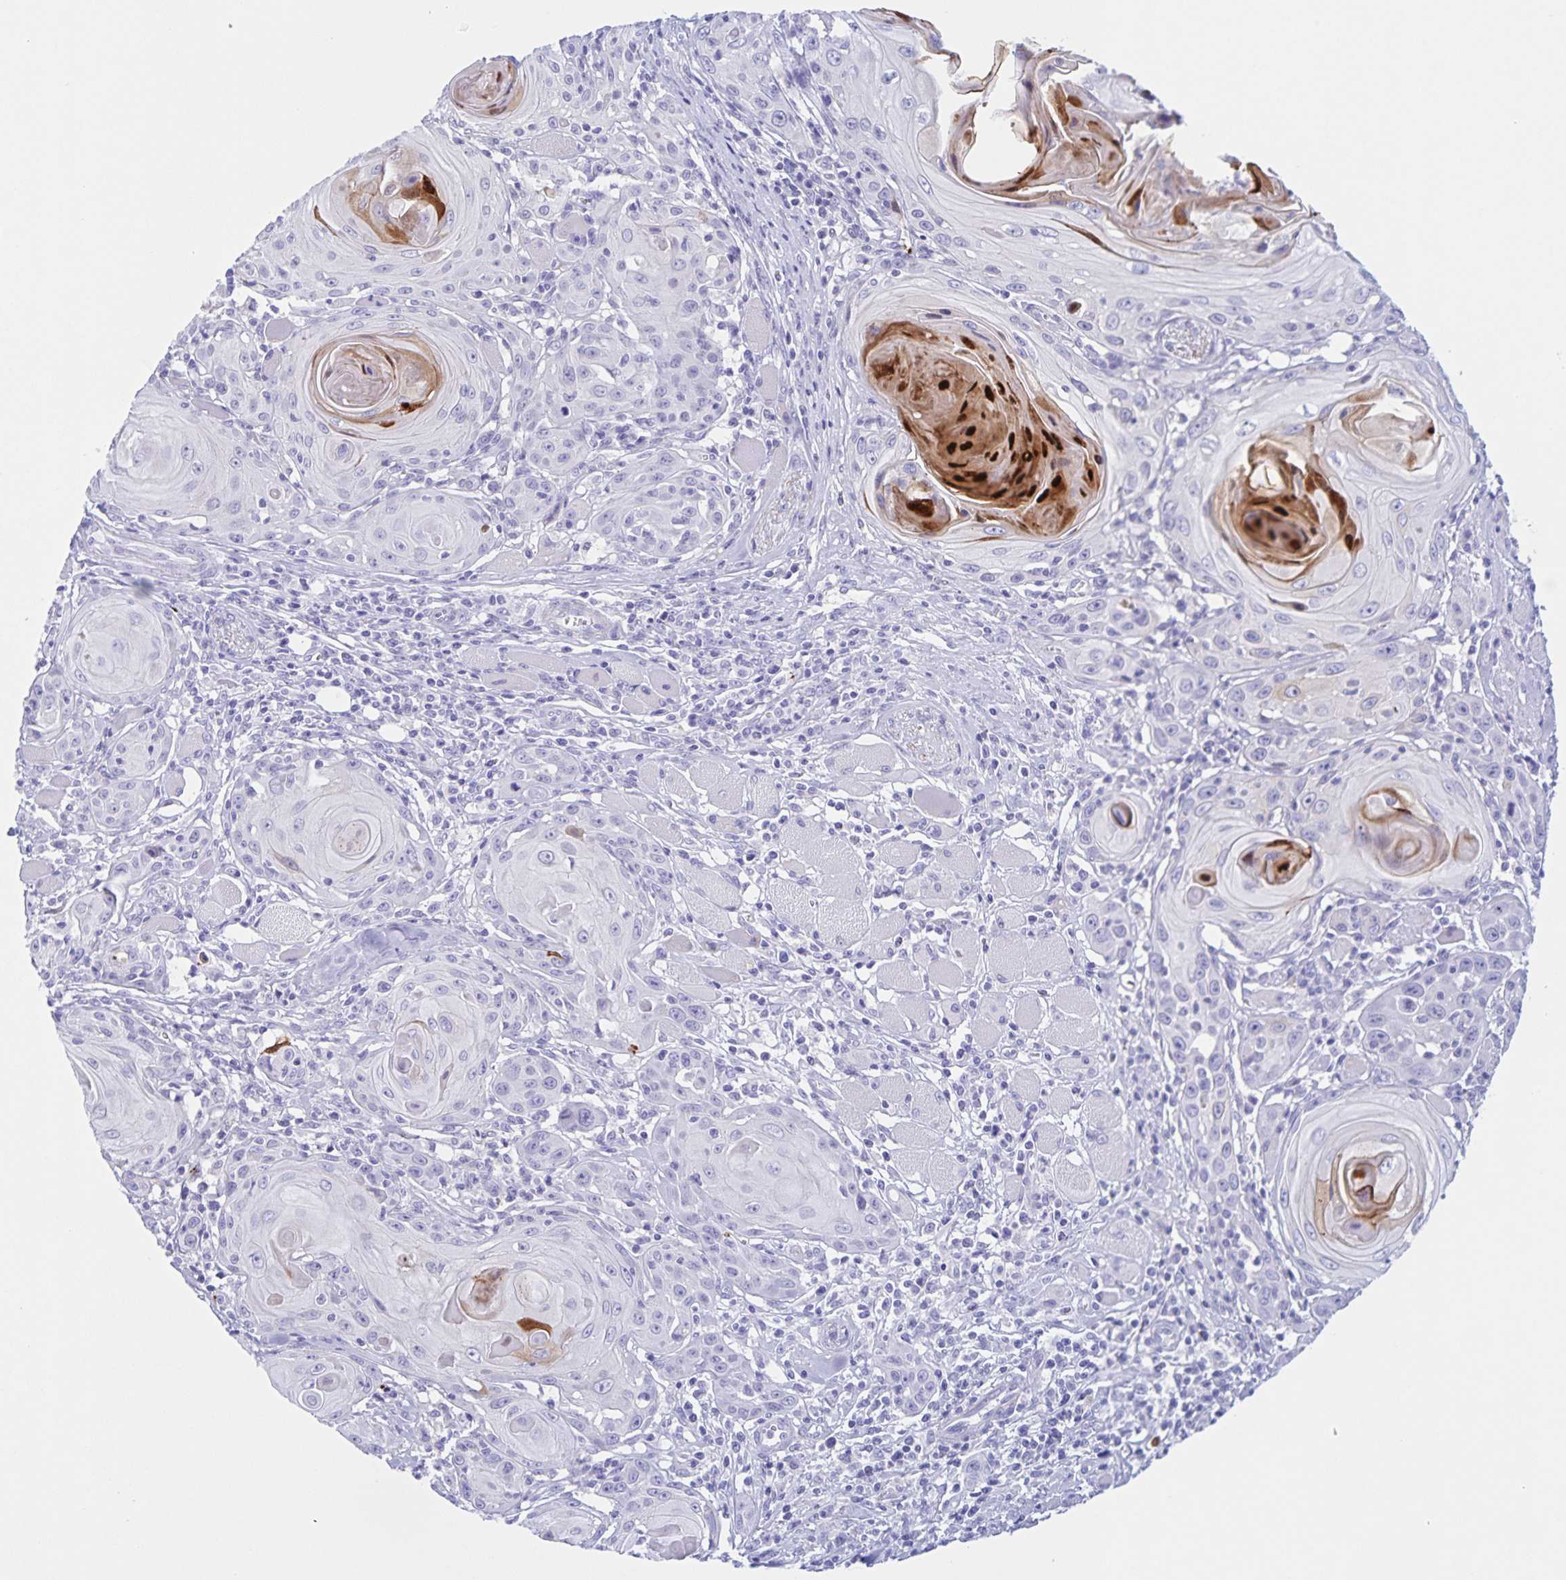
{"staining": {"intensity": "strong", "quantity": "<25%", "location": "cytoplasmic/membranous,nuclear"}, "tissue": "head and neck cancer", "cell_type": "Tumor cells", "image_type": "cancer", "snomed": [{"axis": "morphology", "description": "Squamous cell carcinoma, NOS"}, {"axis": "topography", "description": "Head-Neck"}], "caption": "The micrograph displays immunohistochemical staining of head and neck cancer (squamous cell carcinoma). There is strong cytoplasmic/membranous and nuclear expression is identified in about <25% of tumor cells.", "gene": "TGIF2LX", "patient": {"sex": "female", "age": 80}}